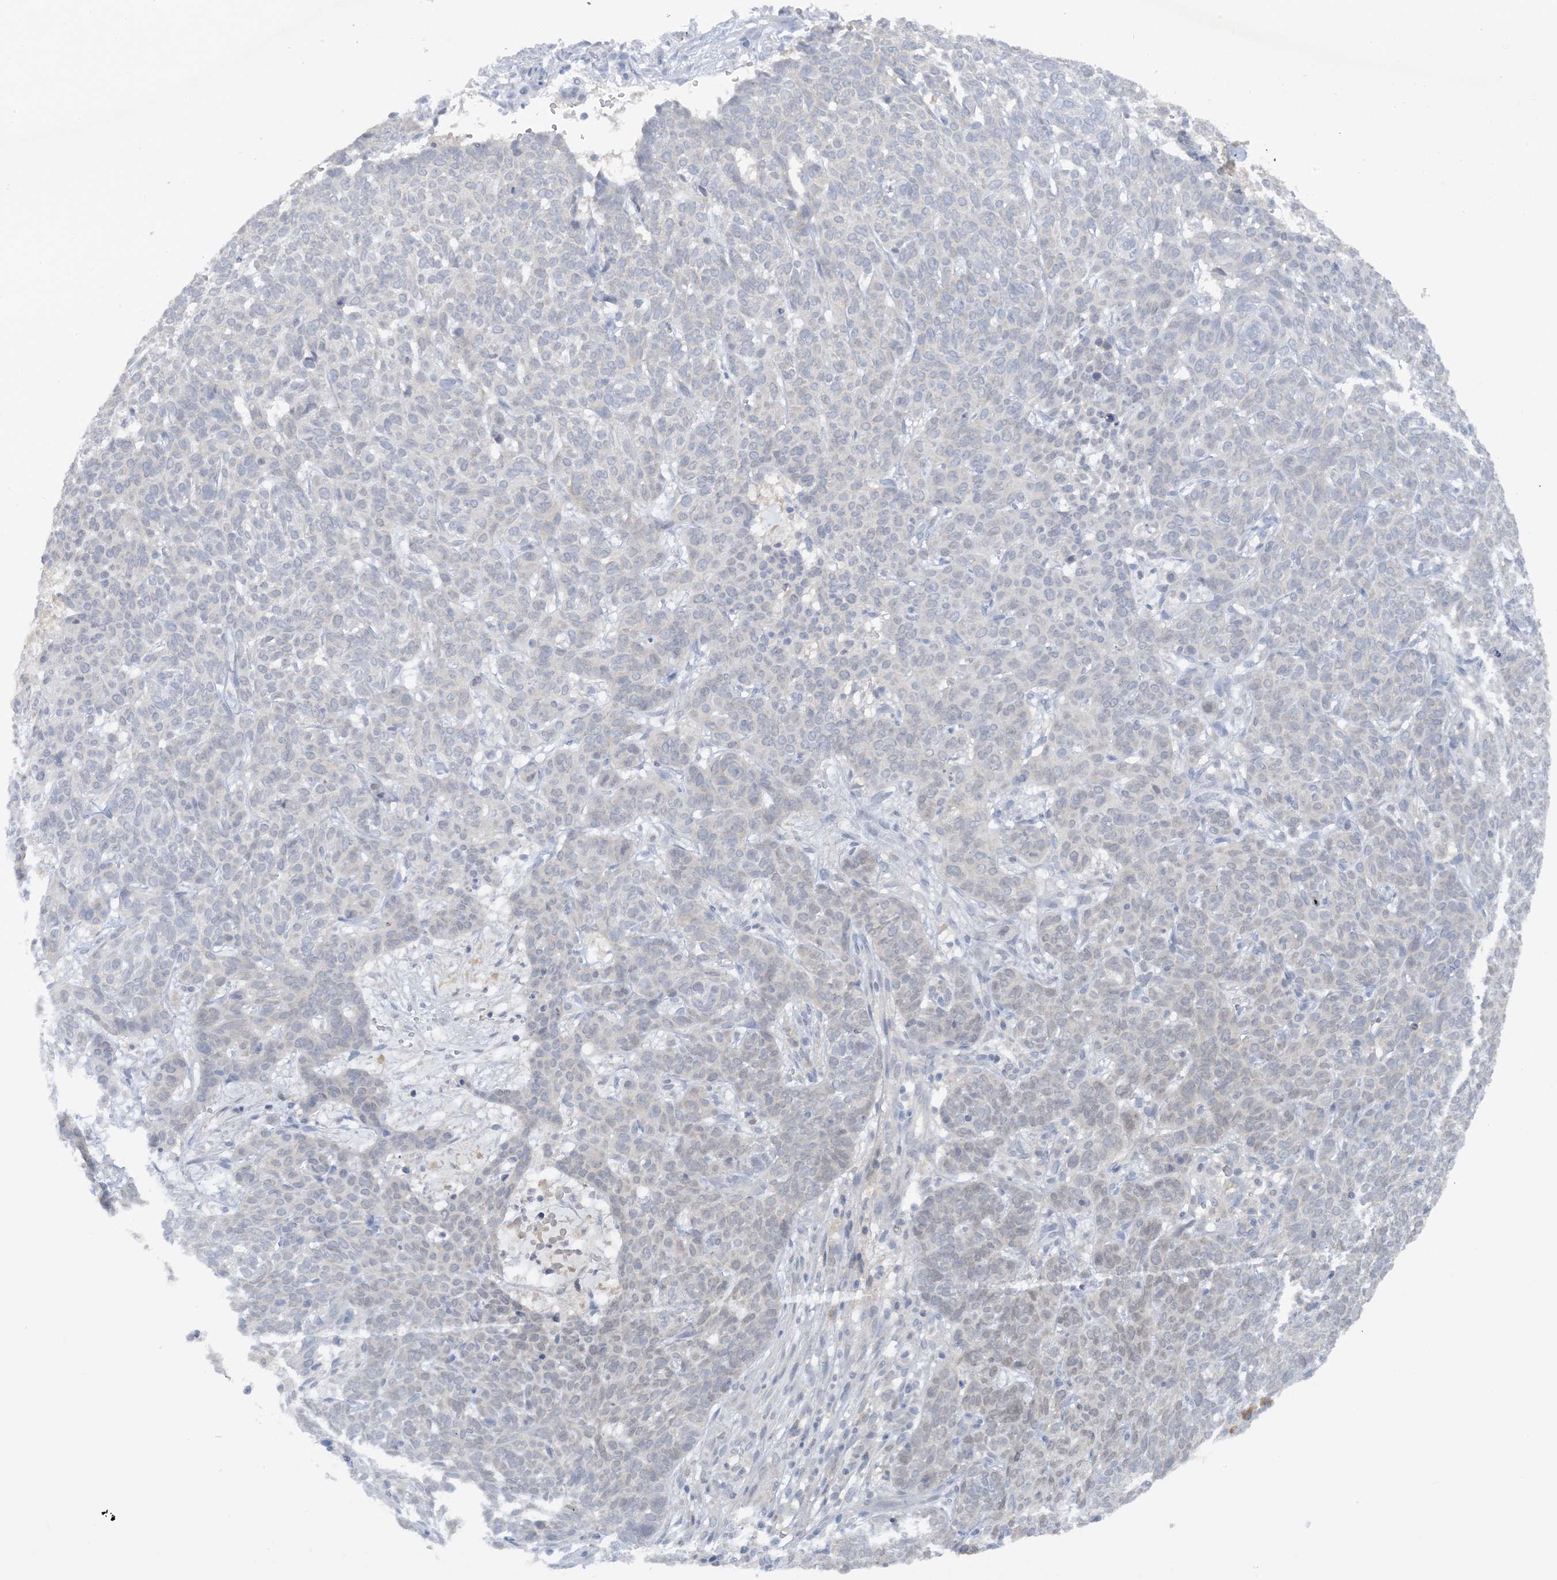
{"staining": {"intensity": "negative", "quantity": "none", "location": "none"}, "tissue": "skin cancer", "cell_type": "Tumor cells", "image_type": "cancer", "snomed": [{"axis": "morphology", "description": "Basal cell carcinoma"}, {"axis": "topography", "description": "Skin"}], "caption": "Skin cancer (basal cell carcinoma) stained for a protein using IHC demonstrates no staining tumor cells.", "gene": "ACYP2", "patient": {"sex": "male", "age": 85}}